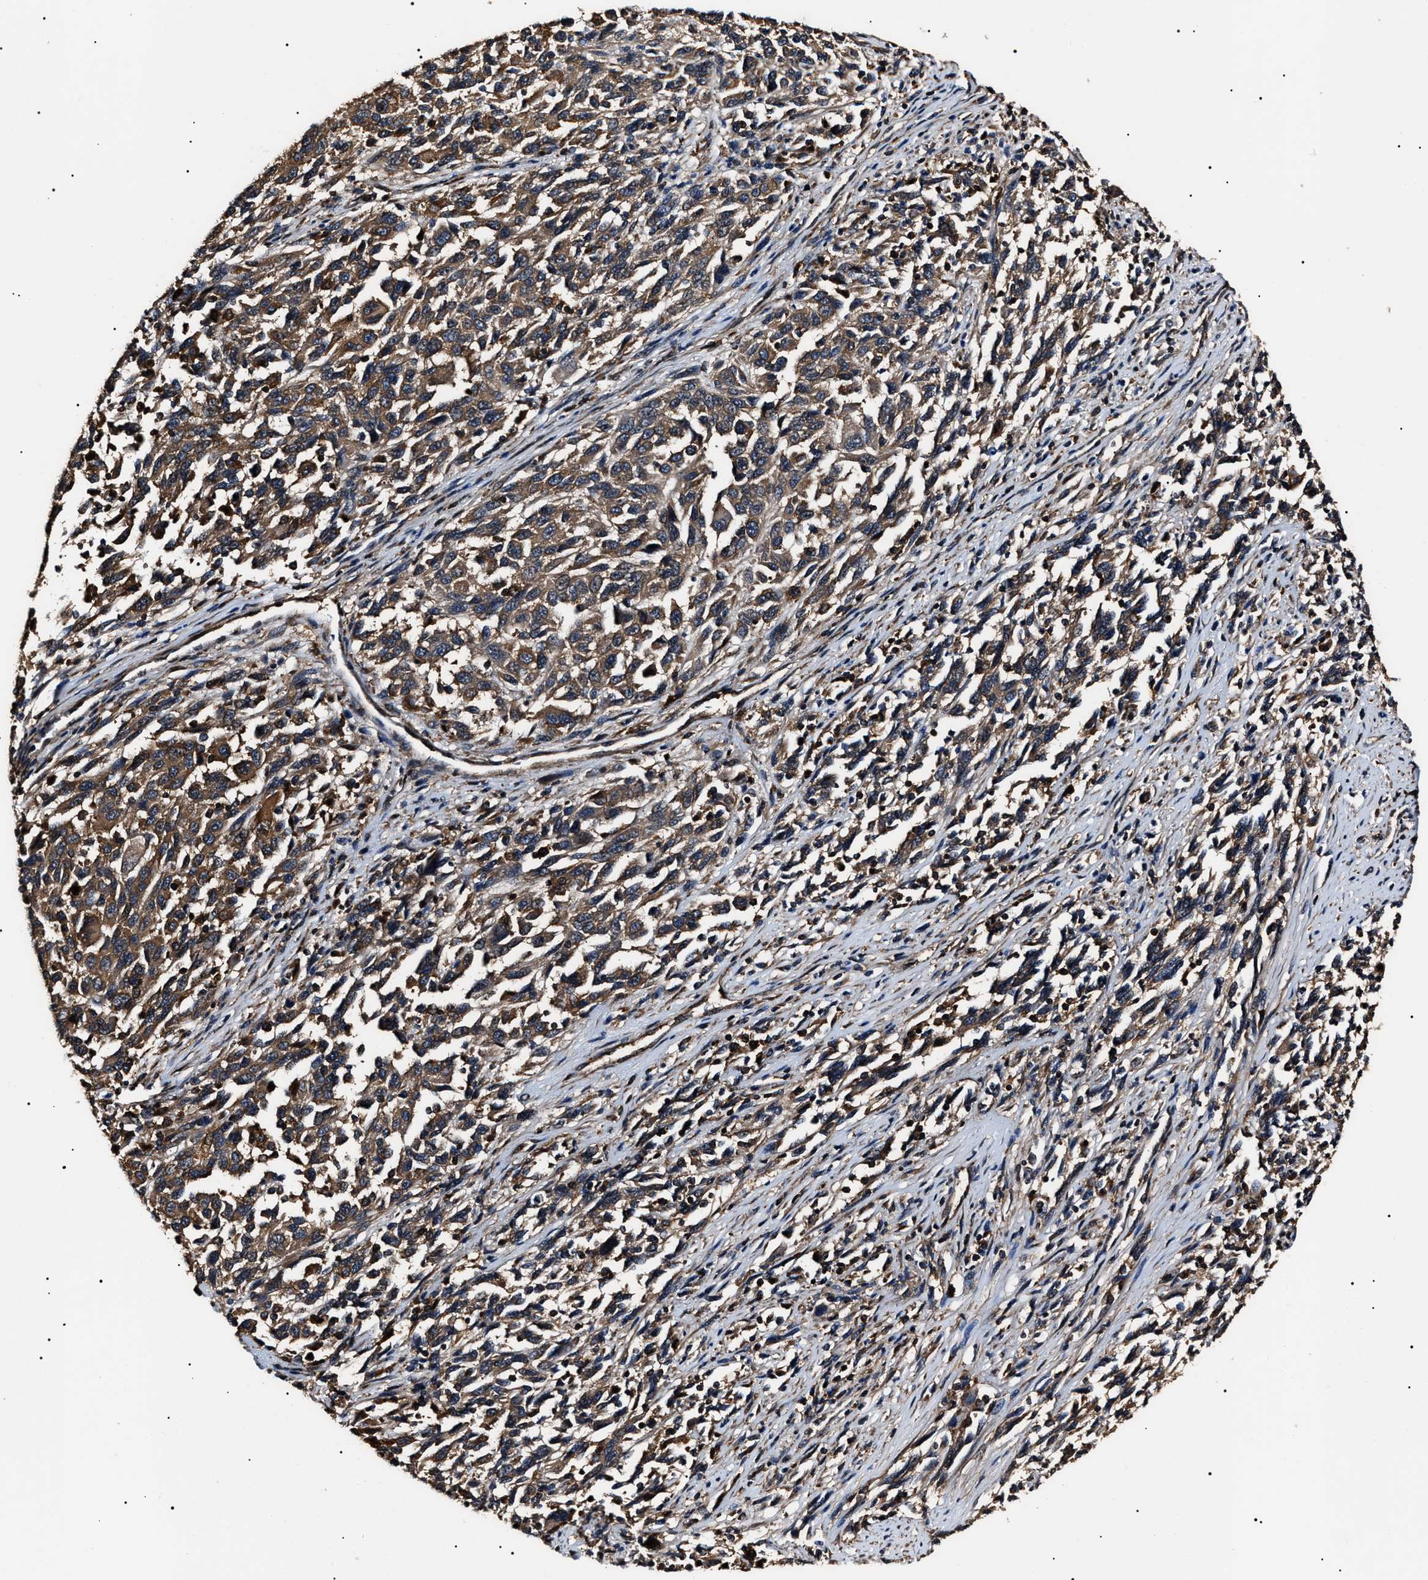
{"staining": {"intensity": "moderate", "quantity": ">75%", "location": "cytoplasmic/membranous"}, "tissue": "melanoma", "cell_type": "Tumor cells", "image_type": "cancer", "snomed": [{"axis": "morphology", "description": "Malignant melanoma, Metastatic site"}, {"axis": "topography", "description": "Lymph node"}], "caption": "Brown immunohistochemical staining in human melanoma shows moderate cytoplasmic/membranous staining in about >75% of tumor cells. (IHC, brightfield microscopy, high magnification).", "gene": "CCT8", "patient": {"sex": "male", "age": 61}}